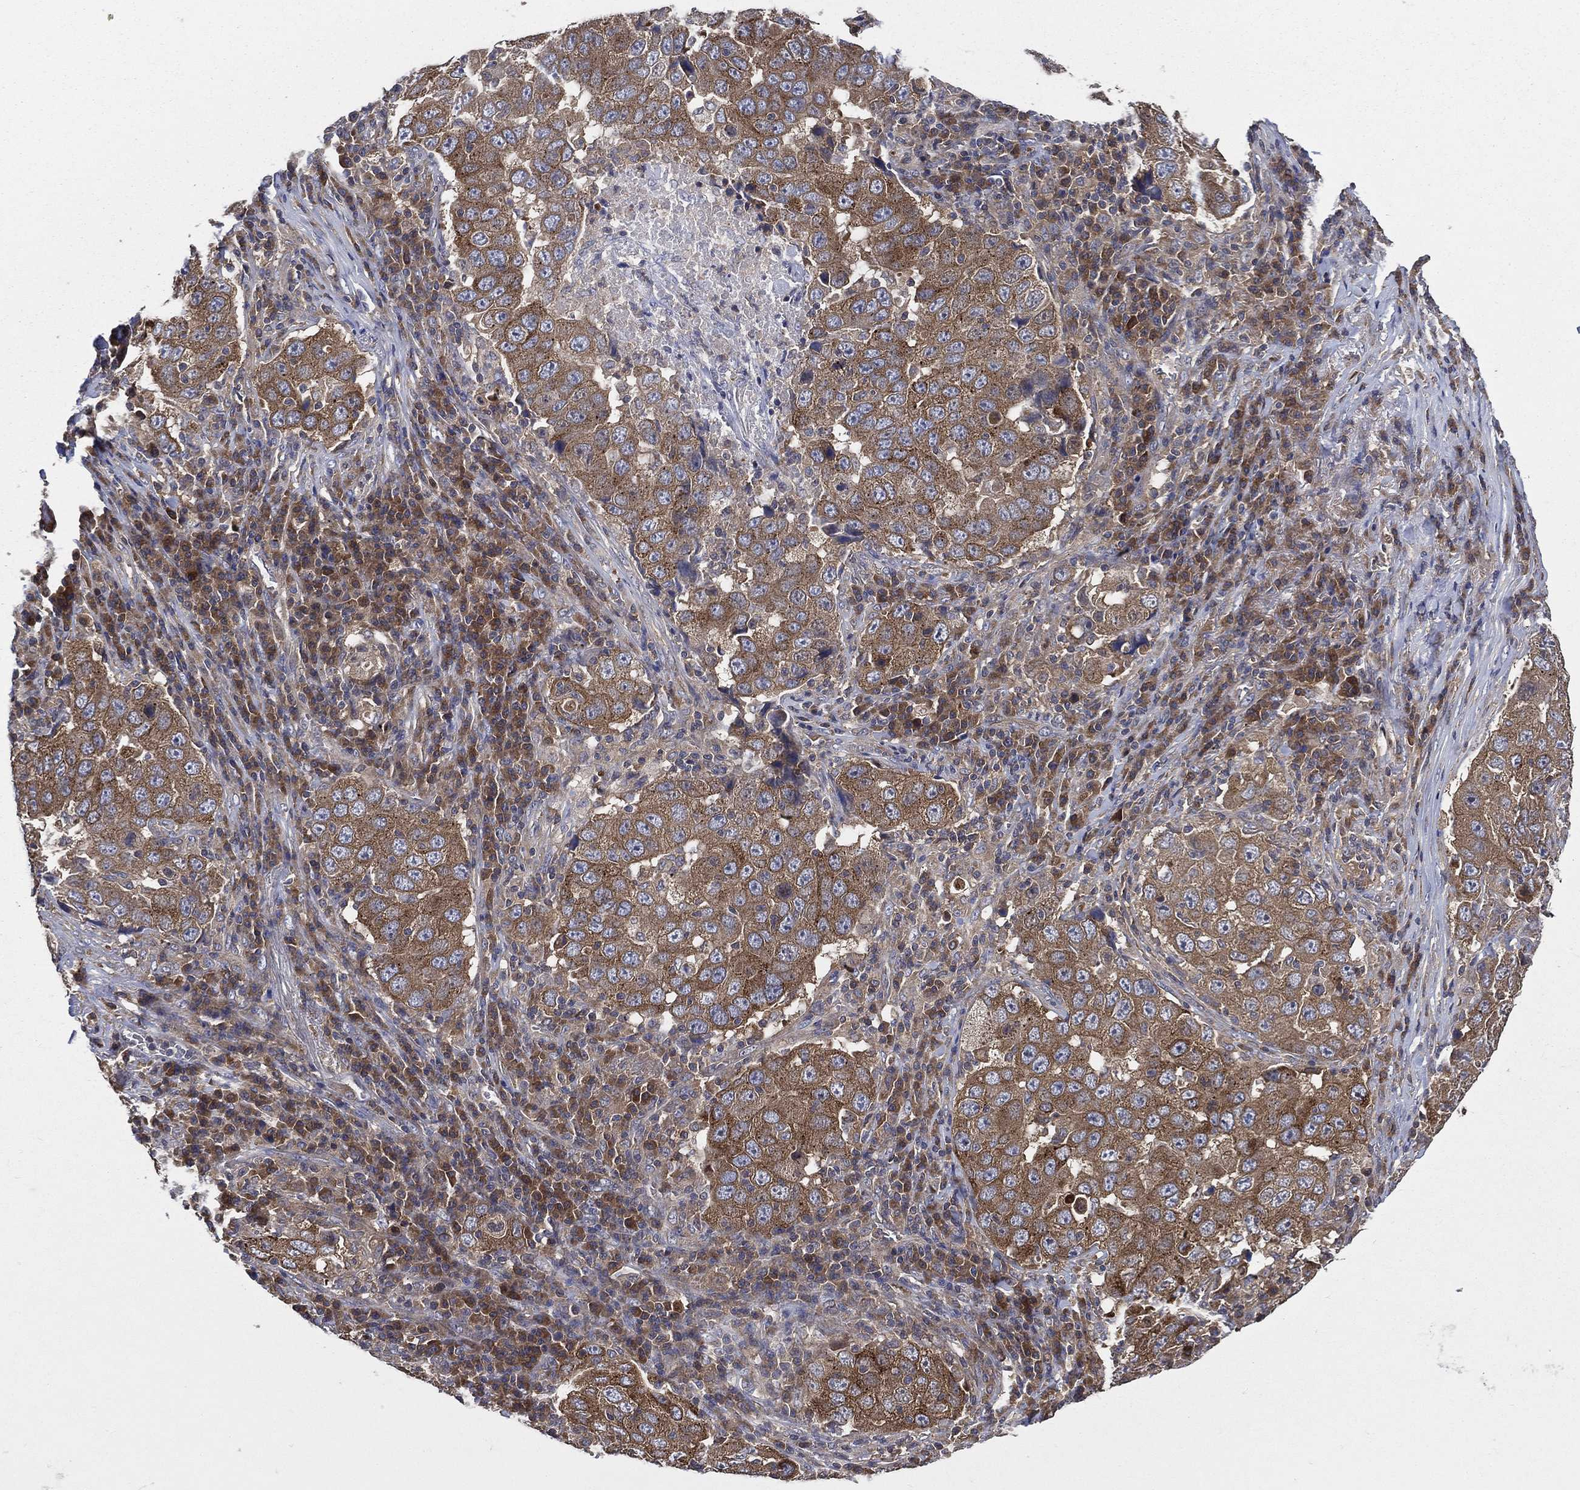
{"staining": {"intensity": "moderate", "quantity": ">75%", "location": "cytoplasmic/membranous"}, "tissue": "lung cancer", "cell_type": "Tumor cells", "image_type": "cancer", "snomed": [{"axis": "morphology", "description": "Adenocarcinoma, NOS"}, {"axis": "topography", "description": "Lung"}], "caption": "Immunohistochemical staining of human adenocarcinoma (lung) reveals medium levels of moderate cytoplasmic/membranous protein staining in about >75% of tumor cells.", "gene": "SMPD3", "patient": {"sex": "male", "age": 73}}